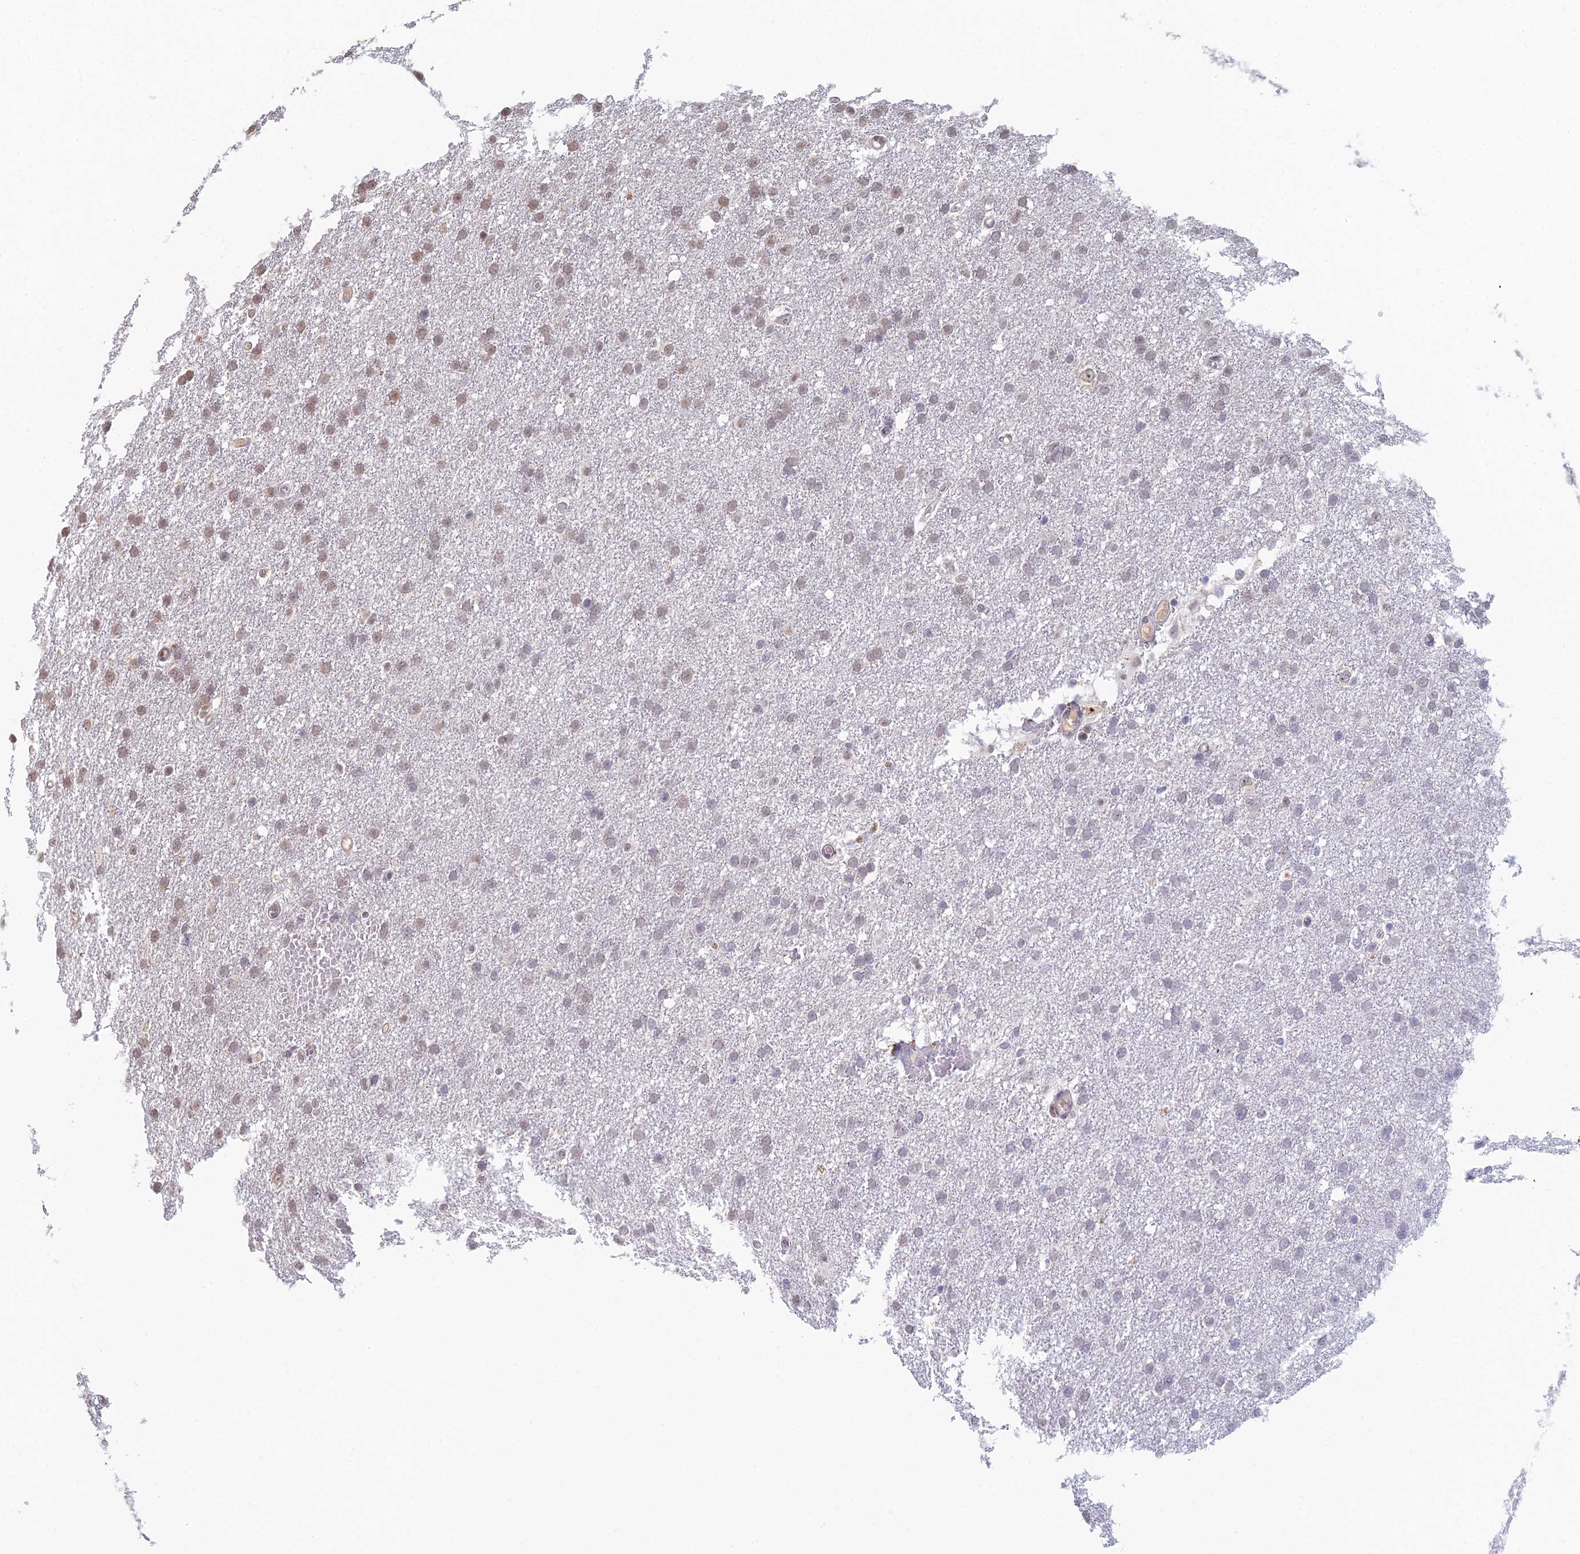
{"staining": {"intensity": "moderate", "quantity": "25%-75%", "location": "nuclear"}, "tissue": "glioma", "cell_type": "Tumor cells", "image_type": "cancer", "snomed": [{"axis": "morphology", "description": "Glioma, malignant, High grade"}, {"axis": "topography", "description": "Cerebral cortex"}], "caption": "Immunohistochemical staining of human glioma reveals medium levels of moderate nuclear staining in approximately 25%-75% of tumor cells.", "gene": "RANBP3", "patient": {"sex": "female", "age": 36}}